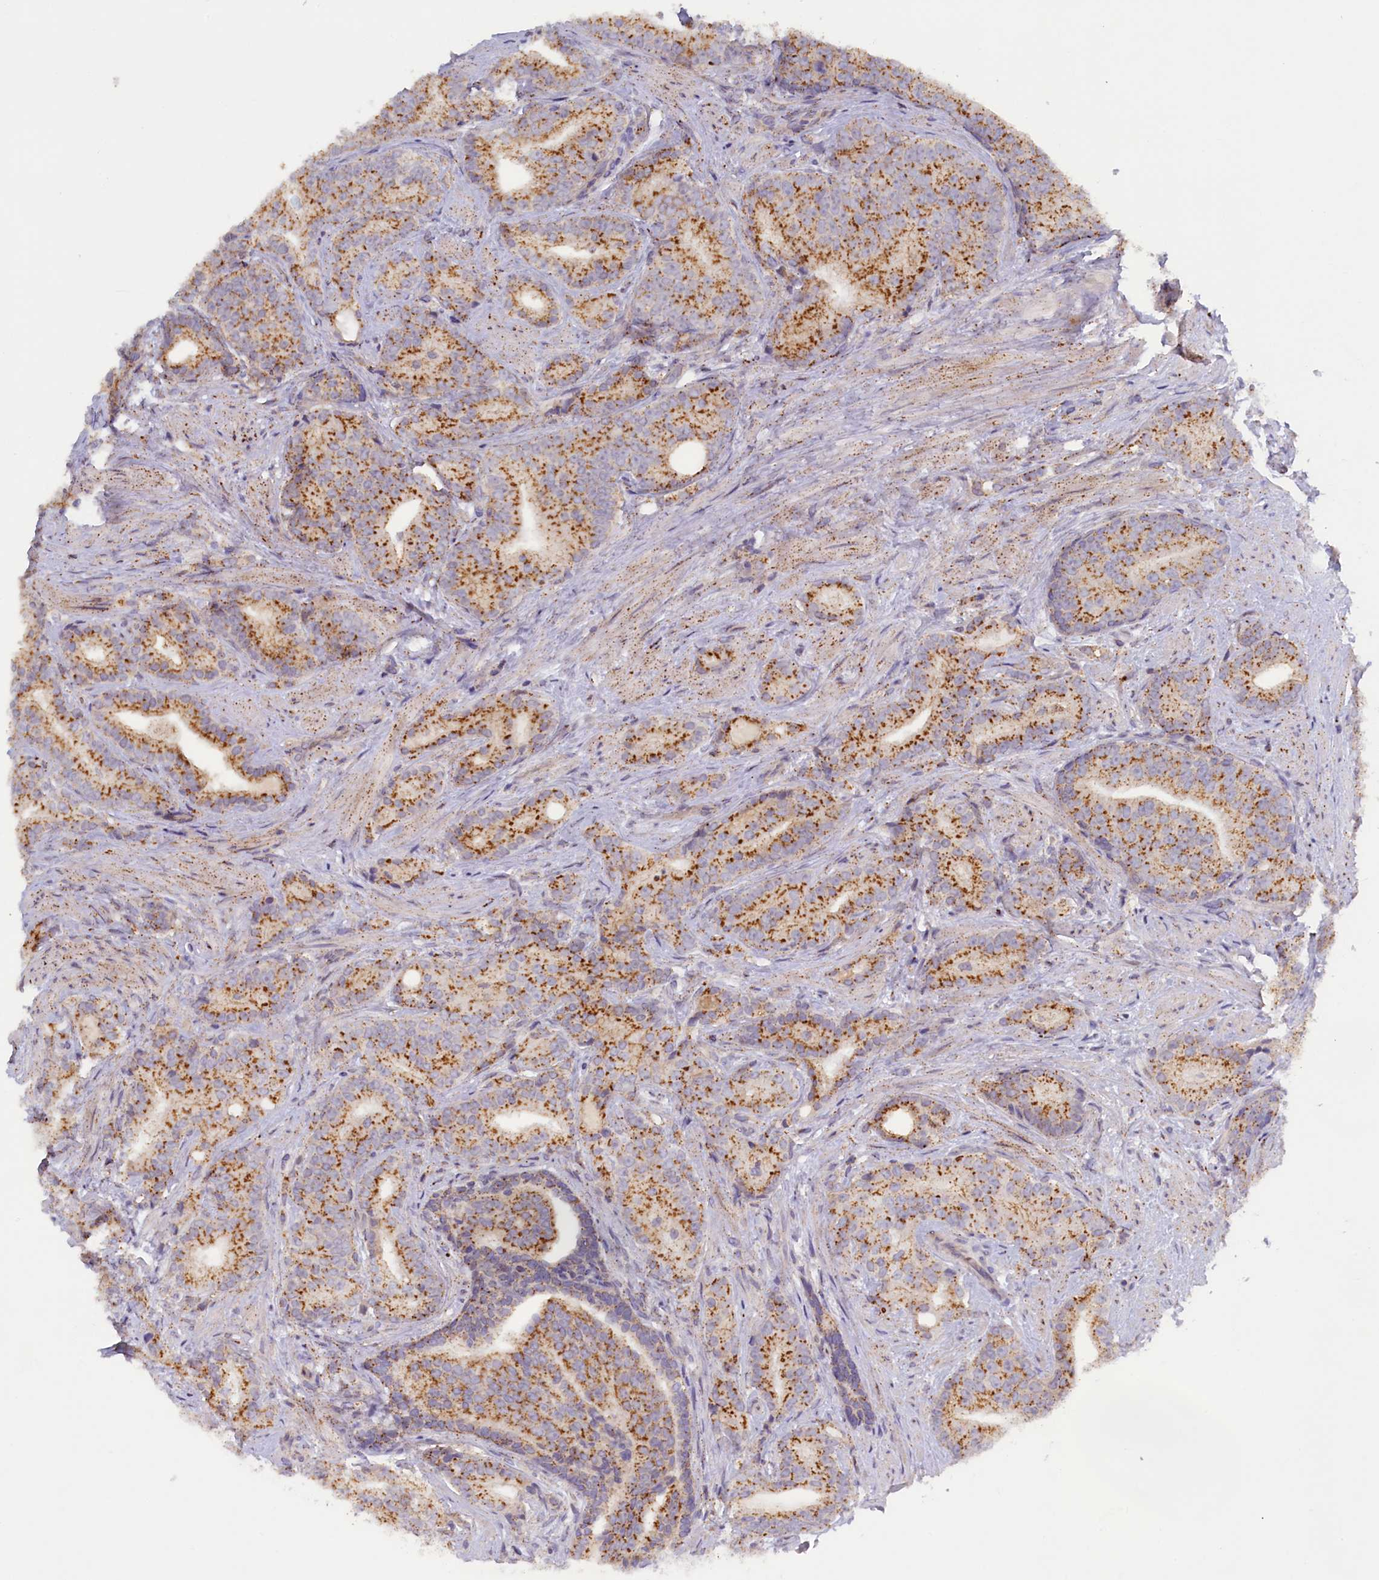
{"staining": {"intensity": "strong", "quantity": ">75%", "location": "cytoplasmic/membranous"}, "tissue": "prostate cancer", "cell_type": "Tumor cells", "image_type": "cancer", "snomed": [{"axis": "morphology", "description": "Adenocarcinoma, Low grade"}, {"axis": "topography", "description": "Prostate"}], "caption": "Immunohistochemical staining of prostate cancer shows strong cytoplasmic/membranous protein expression in about >75% of tumor cells. The staining is performed using DAB brown chromogen to label protein expression. The nuclei are counter-stained blue using hematoxylin.", "gene": "HYKK", "patient": {"sex": "male", "age": 71}}